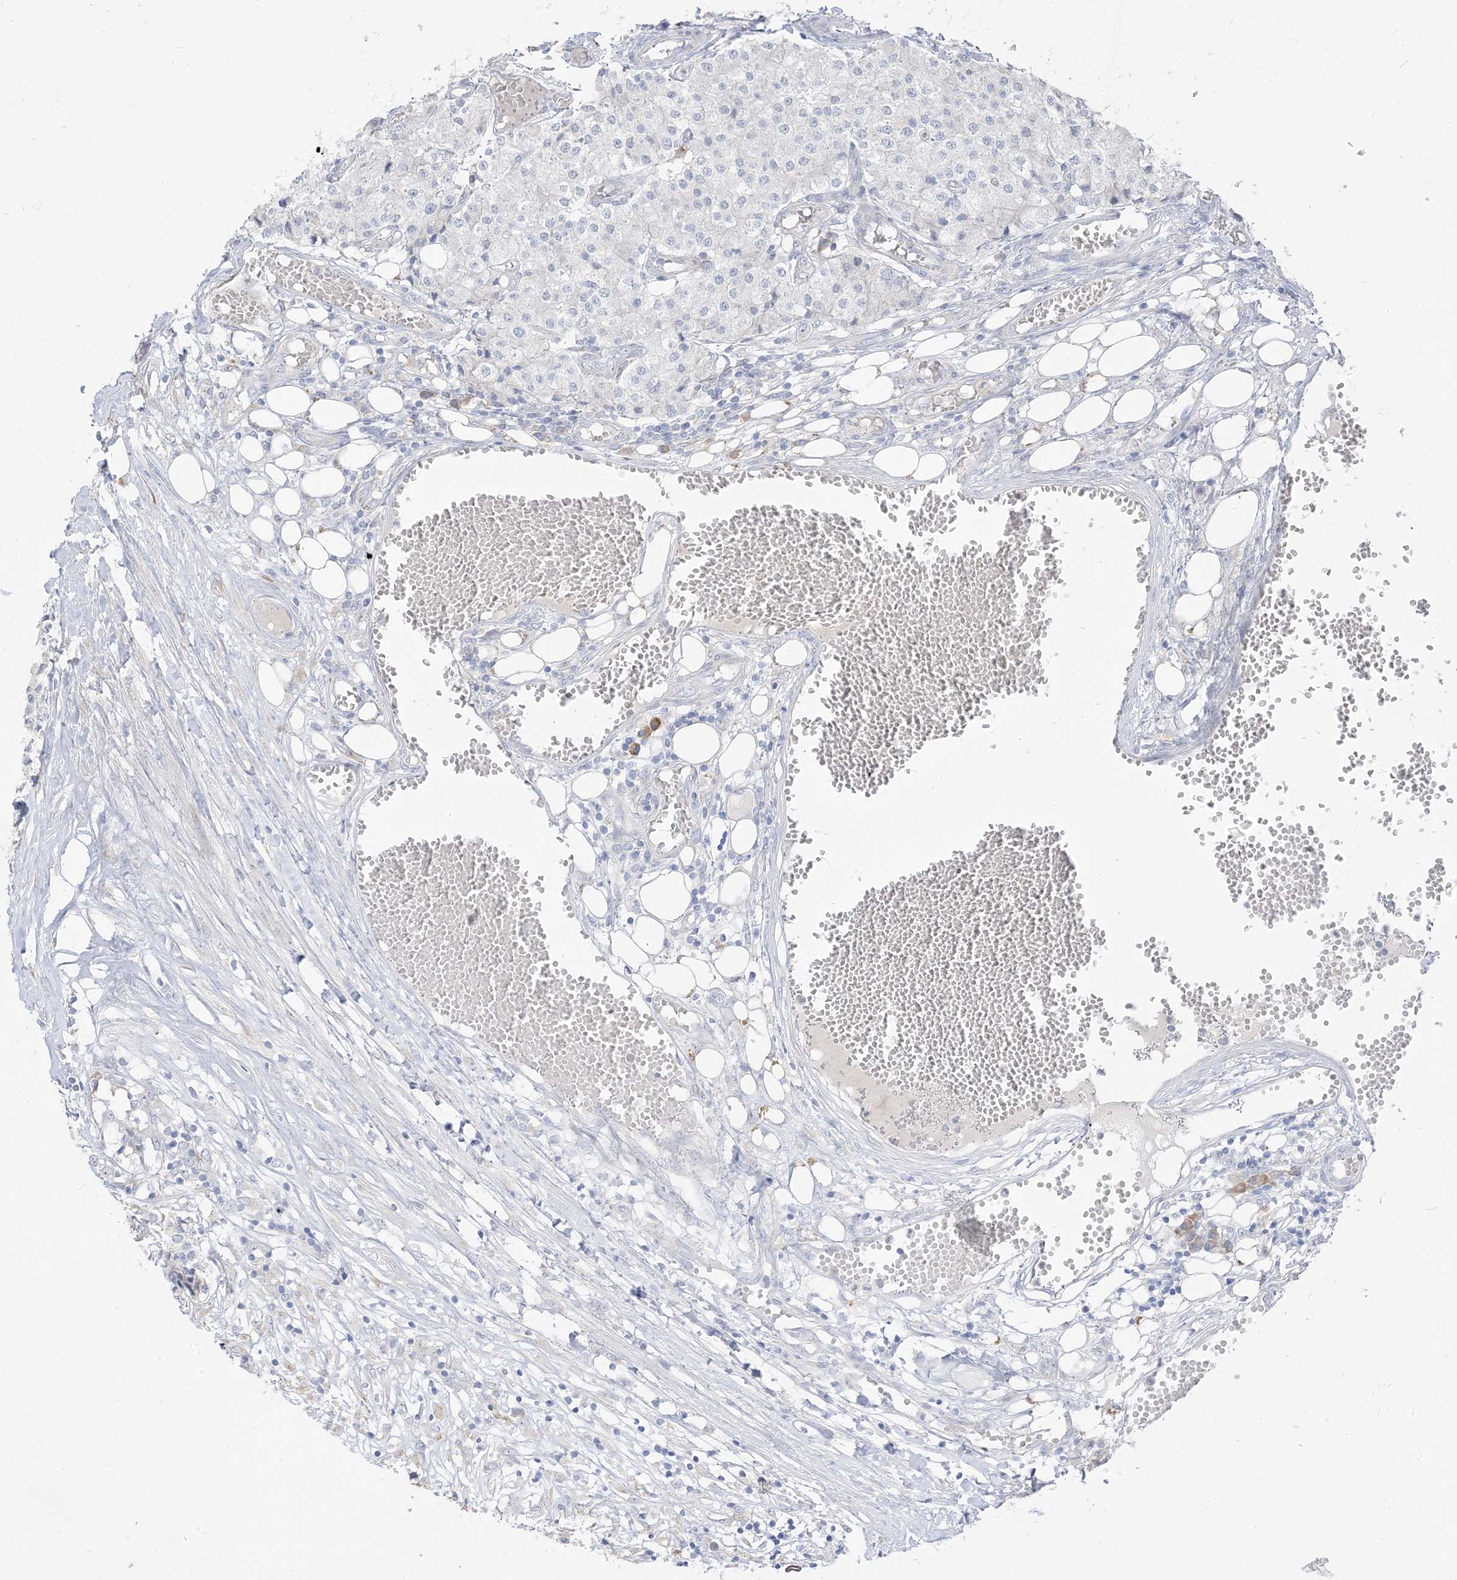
{"staining": {"intensity": "negative", "quantity": "none", "location": "none"}, "tissue": "carcinoid", "cell_type": "Tumor cells", "image_type": "cancer", "snomed": [{"axis": "morphology", "description": "Carcinoid, malignant, NOS"}, {"axis": "topography", "description": "Colon"}], "caption": "Immunohistochemical staining of malignant carcinoid exhibits no significant staining in tumor cells.", "gene": "LOXL3", "patient": {"sex": "female", "age": 52}}